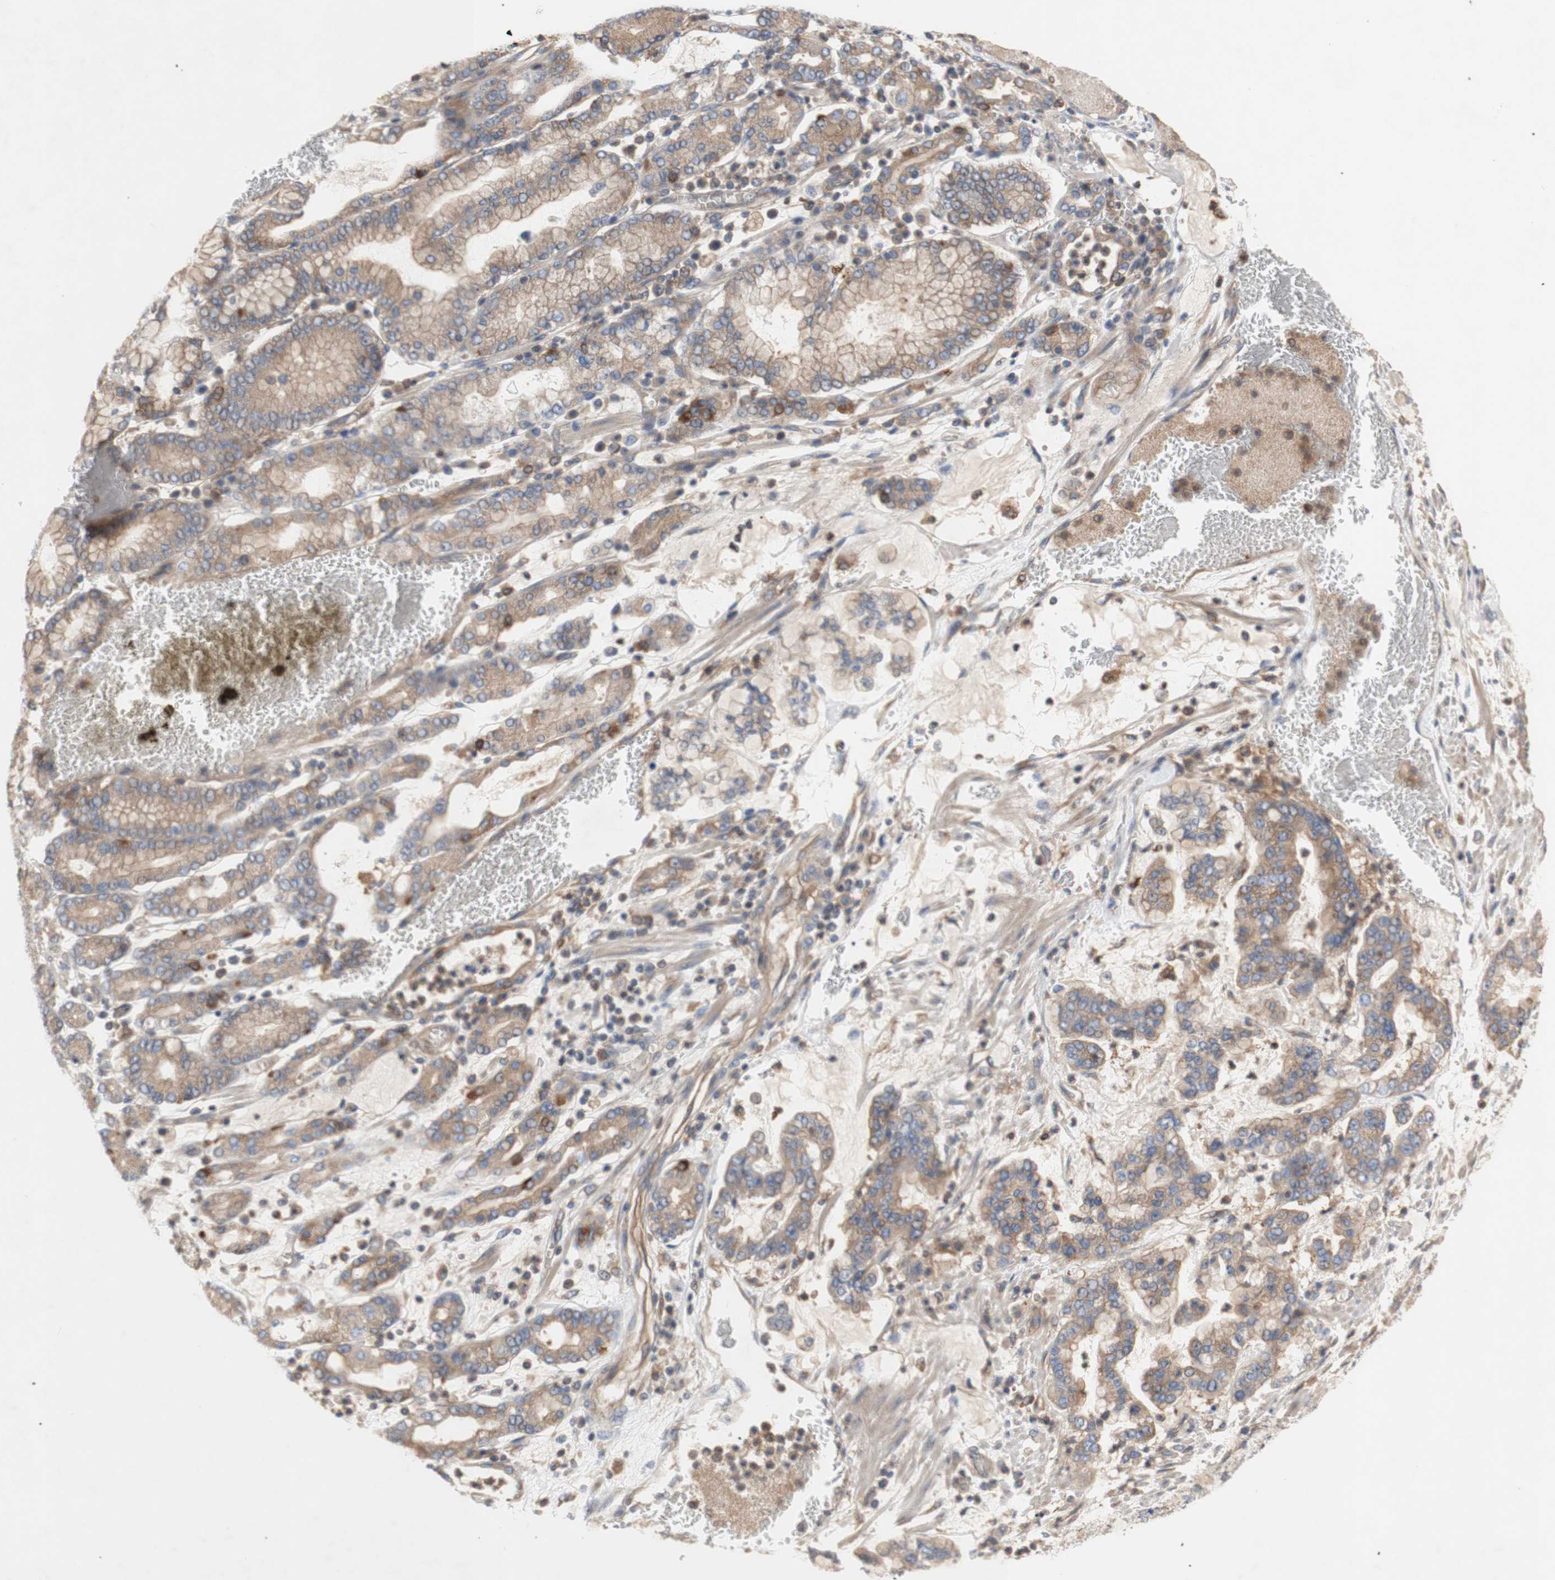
{"staining": {"intensity": "weak", "quantity": ">75%", "location": "cytoplasmic/membranous"}, "tissue": "stomach cancer", "cell_type": "Tumor cells", "image_type": "cancer", "snomed": [{"axis": "morphology", "description": "Normal tissue, NOS"}, {"axis": "morphology", "description": "Adenocarcinoma, NOS"}, {"axis": "topography", "description": "Stomach, upper"}, {"axis": "topography", "description": "Stomach"}], "caption": "Stomach cancer tissue exhibits weak cytoplasmic/membranous staining in about >75% of tumor cells (IHC, brightfield microscopy, high magnification).", "gene": "IKBKG", "patient": {"sex": "male", "age": 76}}